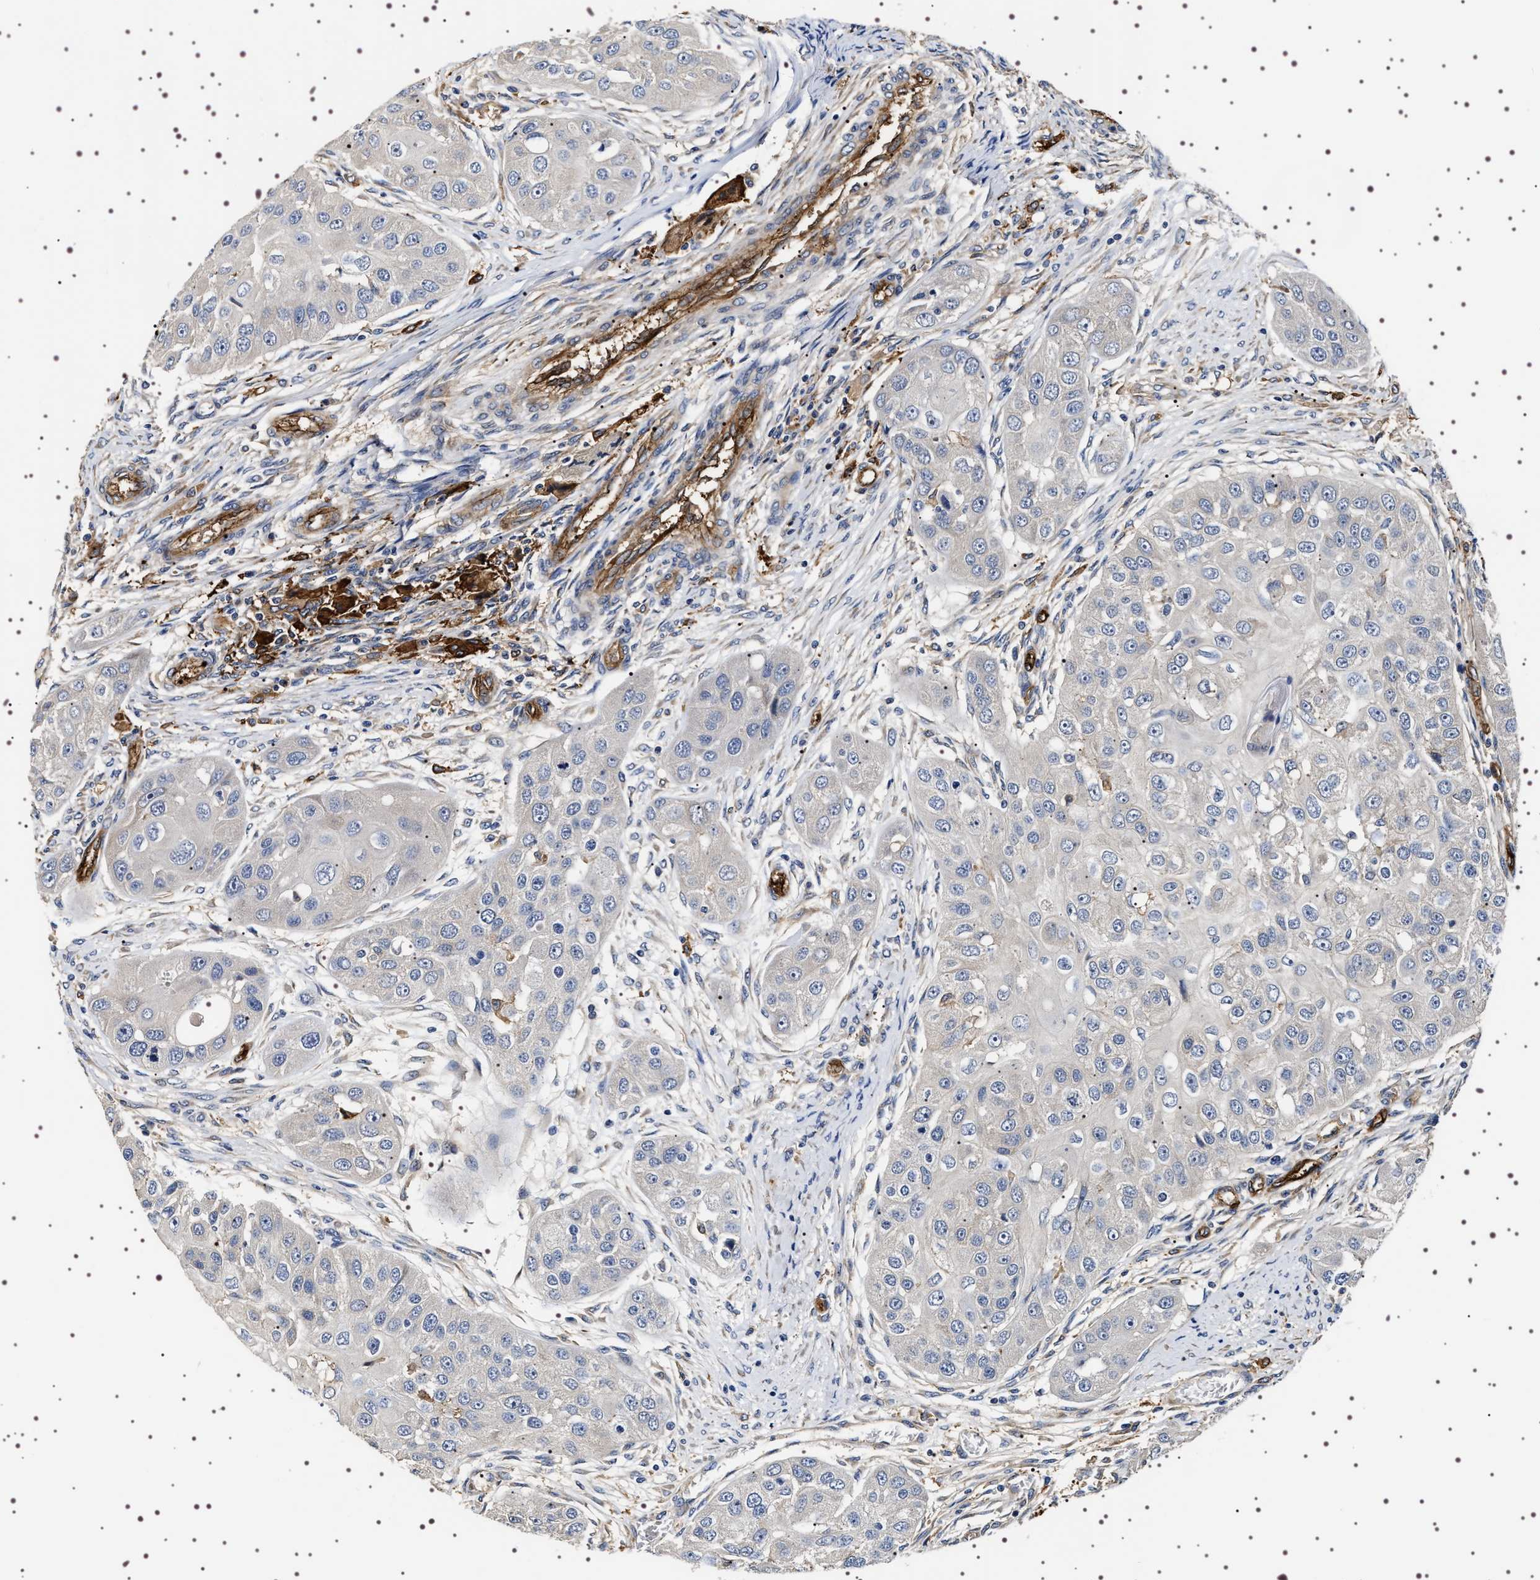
{"staining": {"intensity": "negative", "quantity": "none", "location": "none"}, "tissue": "head and neck cancer", "cell_type": "Tumor cells", "image_type": "cancer", "snomed": [{"axis": "morphology", "description": "Normal tissue, NOS"}, {"axis": "morphology", "description": "Squamous cell carcinoma, NOS"}, {"axis": "topography", "description": "Skeletal muscle"}, {"axis": "topography", "description": "Head-Neck"}], "caption": "This is a image of immunohistochemistry (IHC) staining of head and neck cancer, which shows no staining in tumor cells.", "gene": "ALPL", "patient": {"sex": "male", "age": 51}}